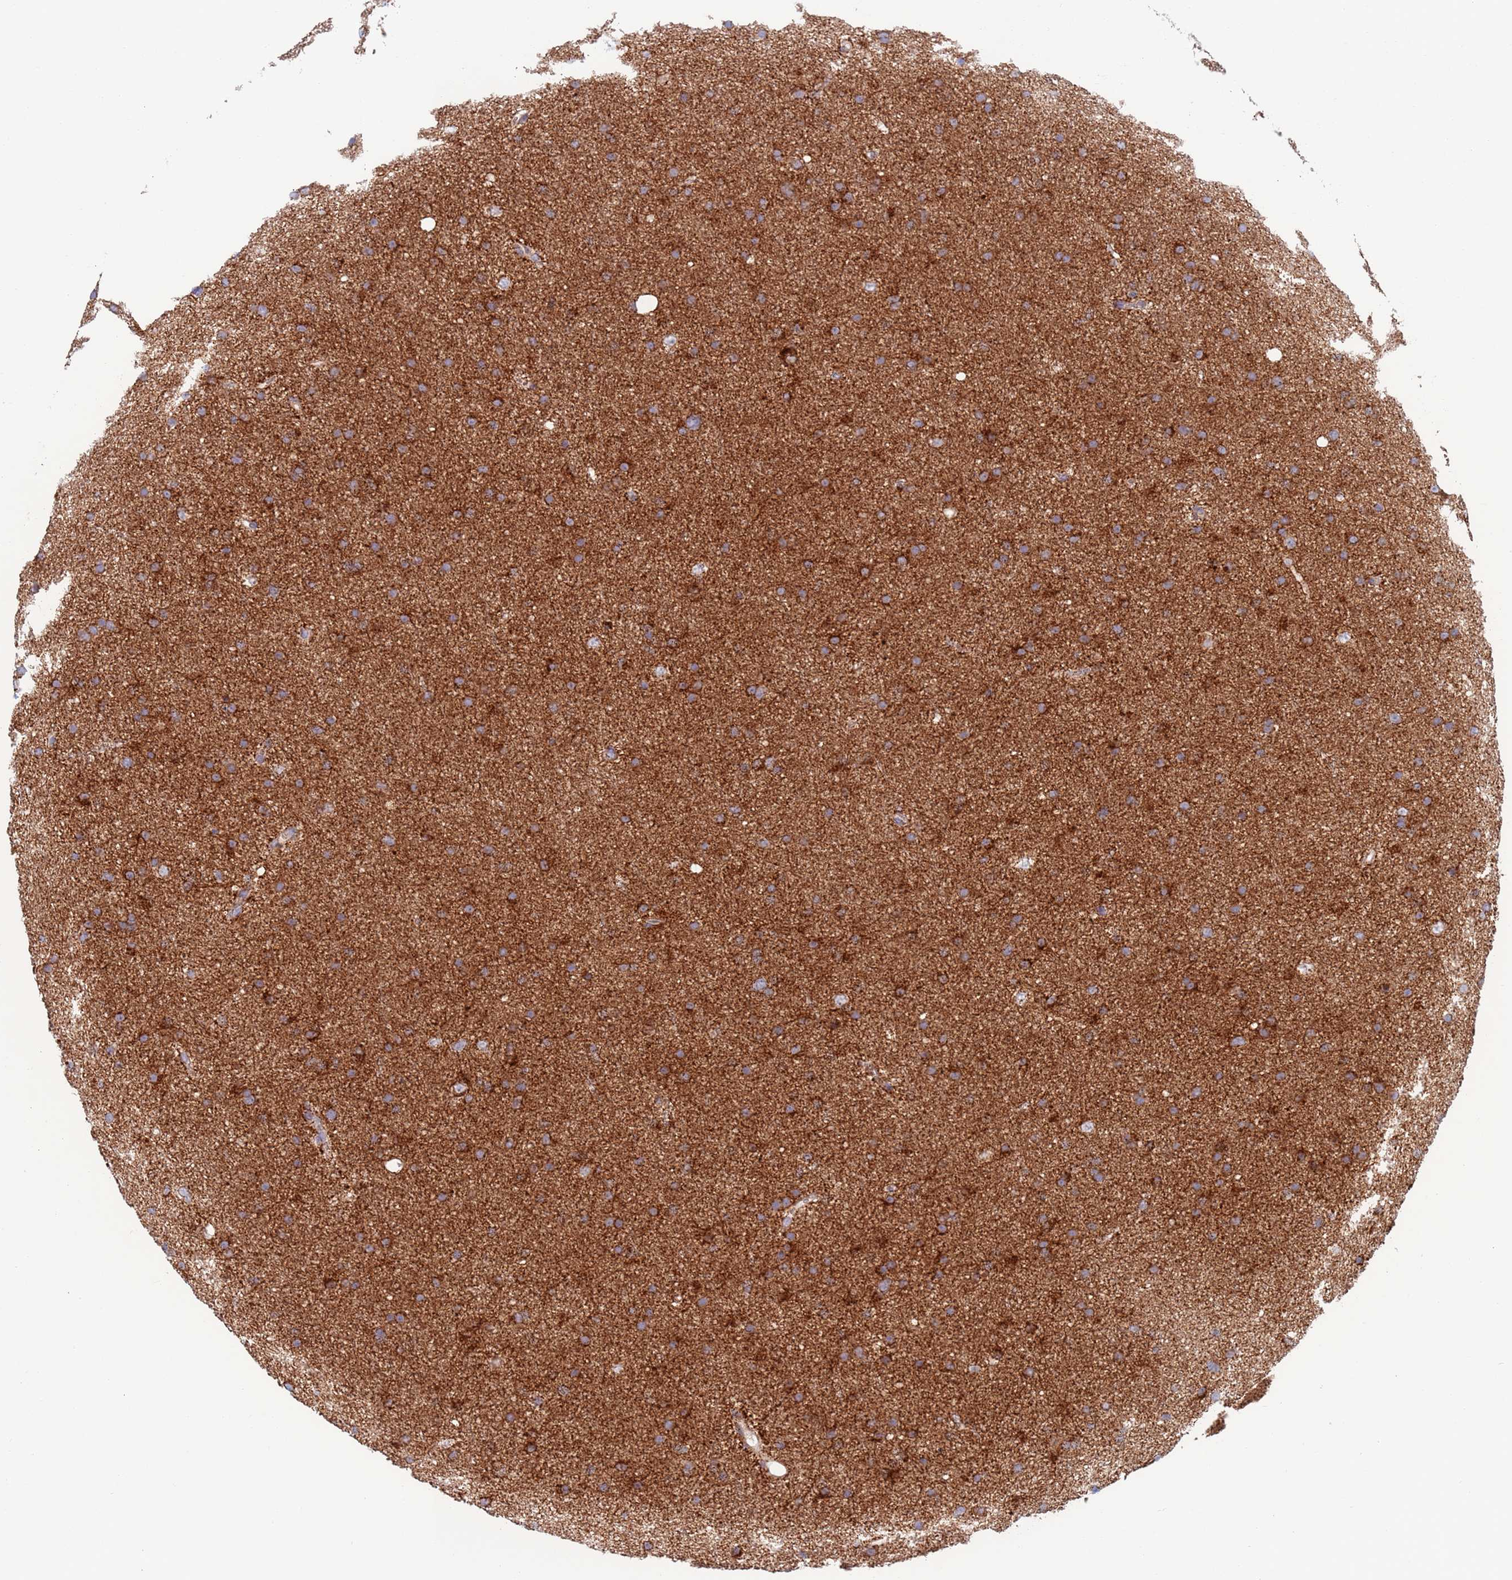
{"staining": {"intensity": "strong", "quantity": "25%-75%", "location": "cytoplasmic/membranous"}, "tissue": "glioma", "cell_type": "Tumor cells", "image_type": "cancer", "snomed": [{"axis": "morphology", "description": "Glioma, malignant, Low grade"}, {"axis": "topography", "description": "Cerebral cortex"}], "caption": "Immunohistochemical staining of malignant glioma (low-grade) reveals high levels of strong cytoplasmic/membranous protein positivity in about 25%-75% of tumor cells.", "gene": "CHCHD6", "patient": {"sex": "female", "age": 39}}